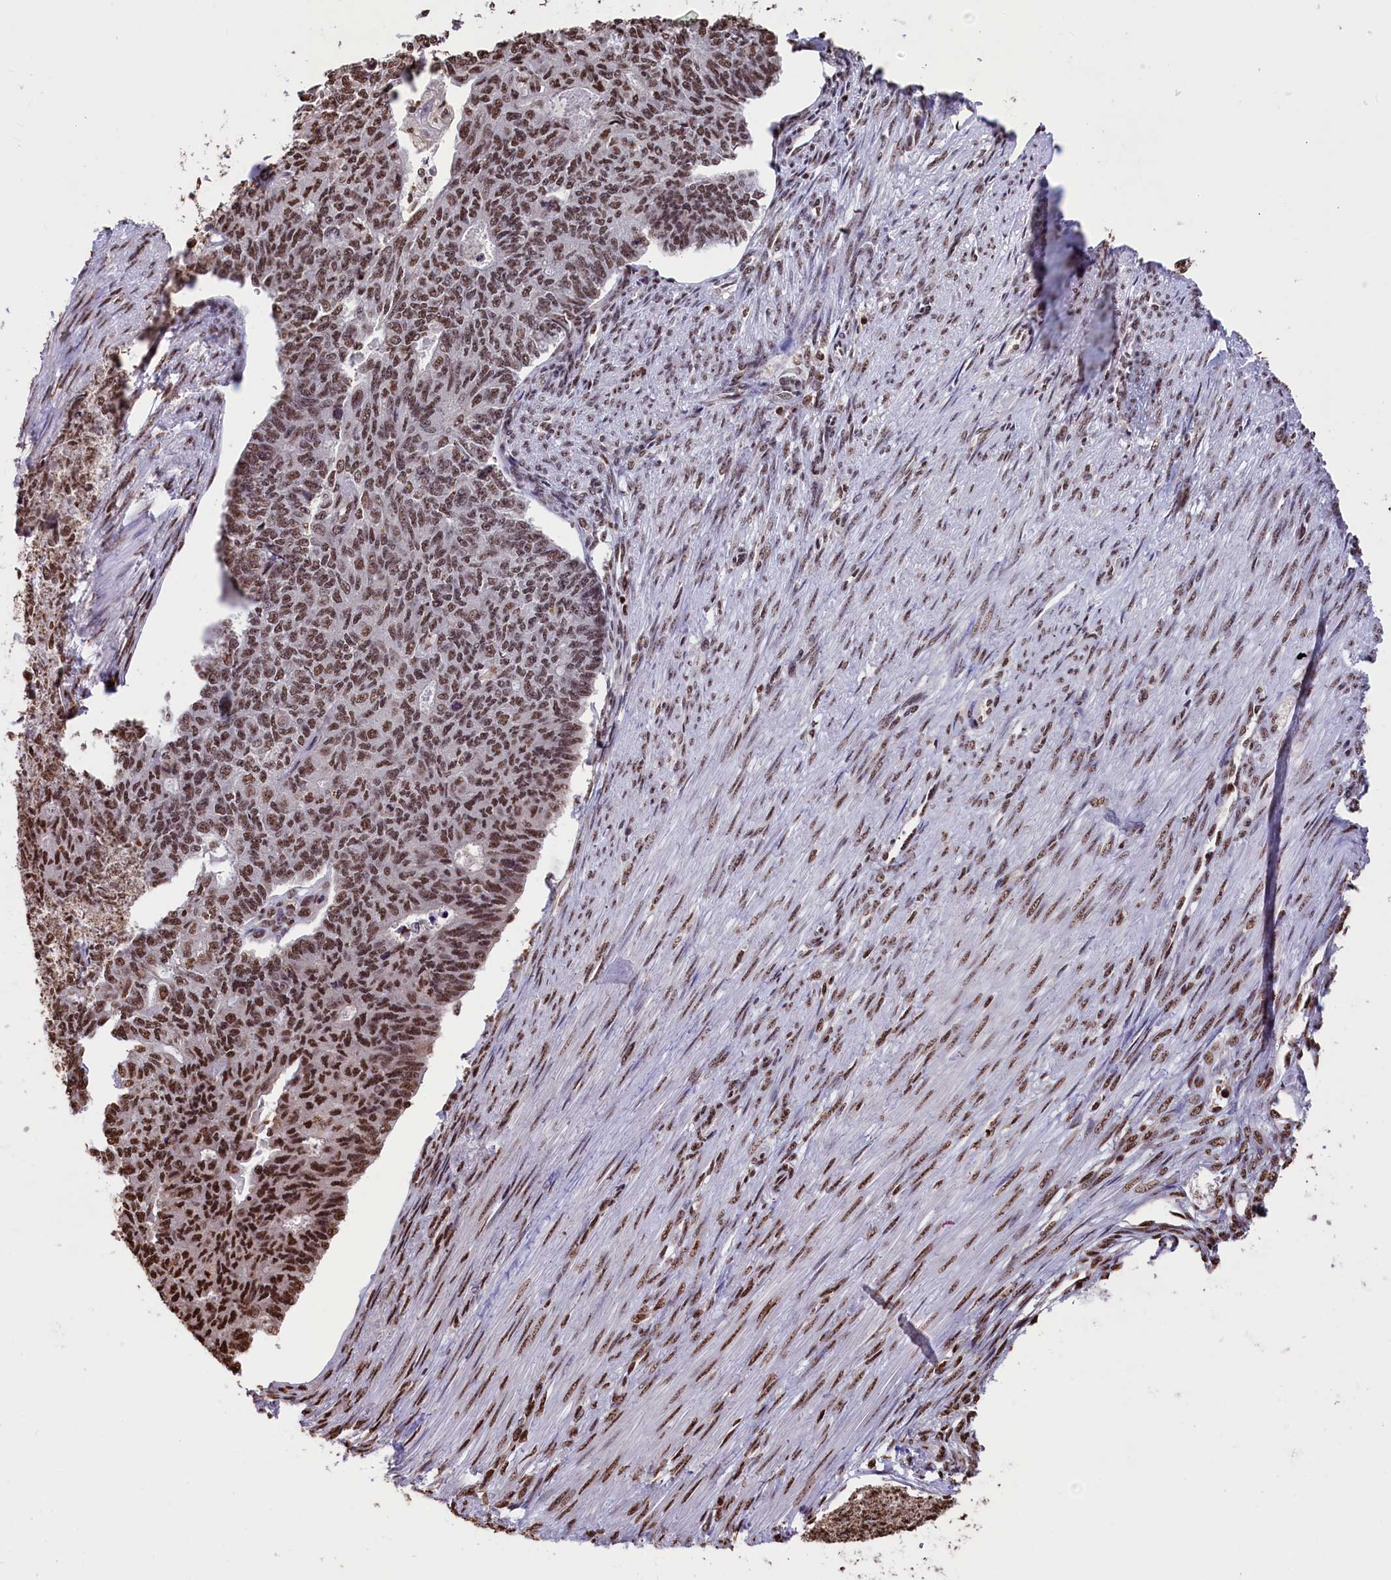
{"staining": {"intensity": "strong", "quantity": ">75%", "location": "nuclear"}, "tissue": "endometrial cancer", "cell_type": "Tumor cells", "image_type": "cancer", "snomed": [{"axis": "morphology", "description": "Adenocarcinoma, NOS"}, {"axis": "topography", "description": "Endometrium"}], "caption": "Protein expression by IHC demonstrates strong nuclear positivity in approximately >75% of tumor cells in adenocarcinoma (endometrial).", "gene": "SNRPD2", "patient": {"sex": "female", "age": 32}}